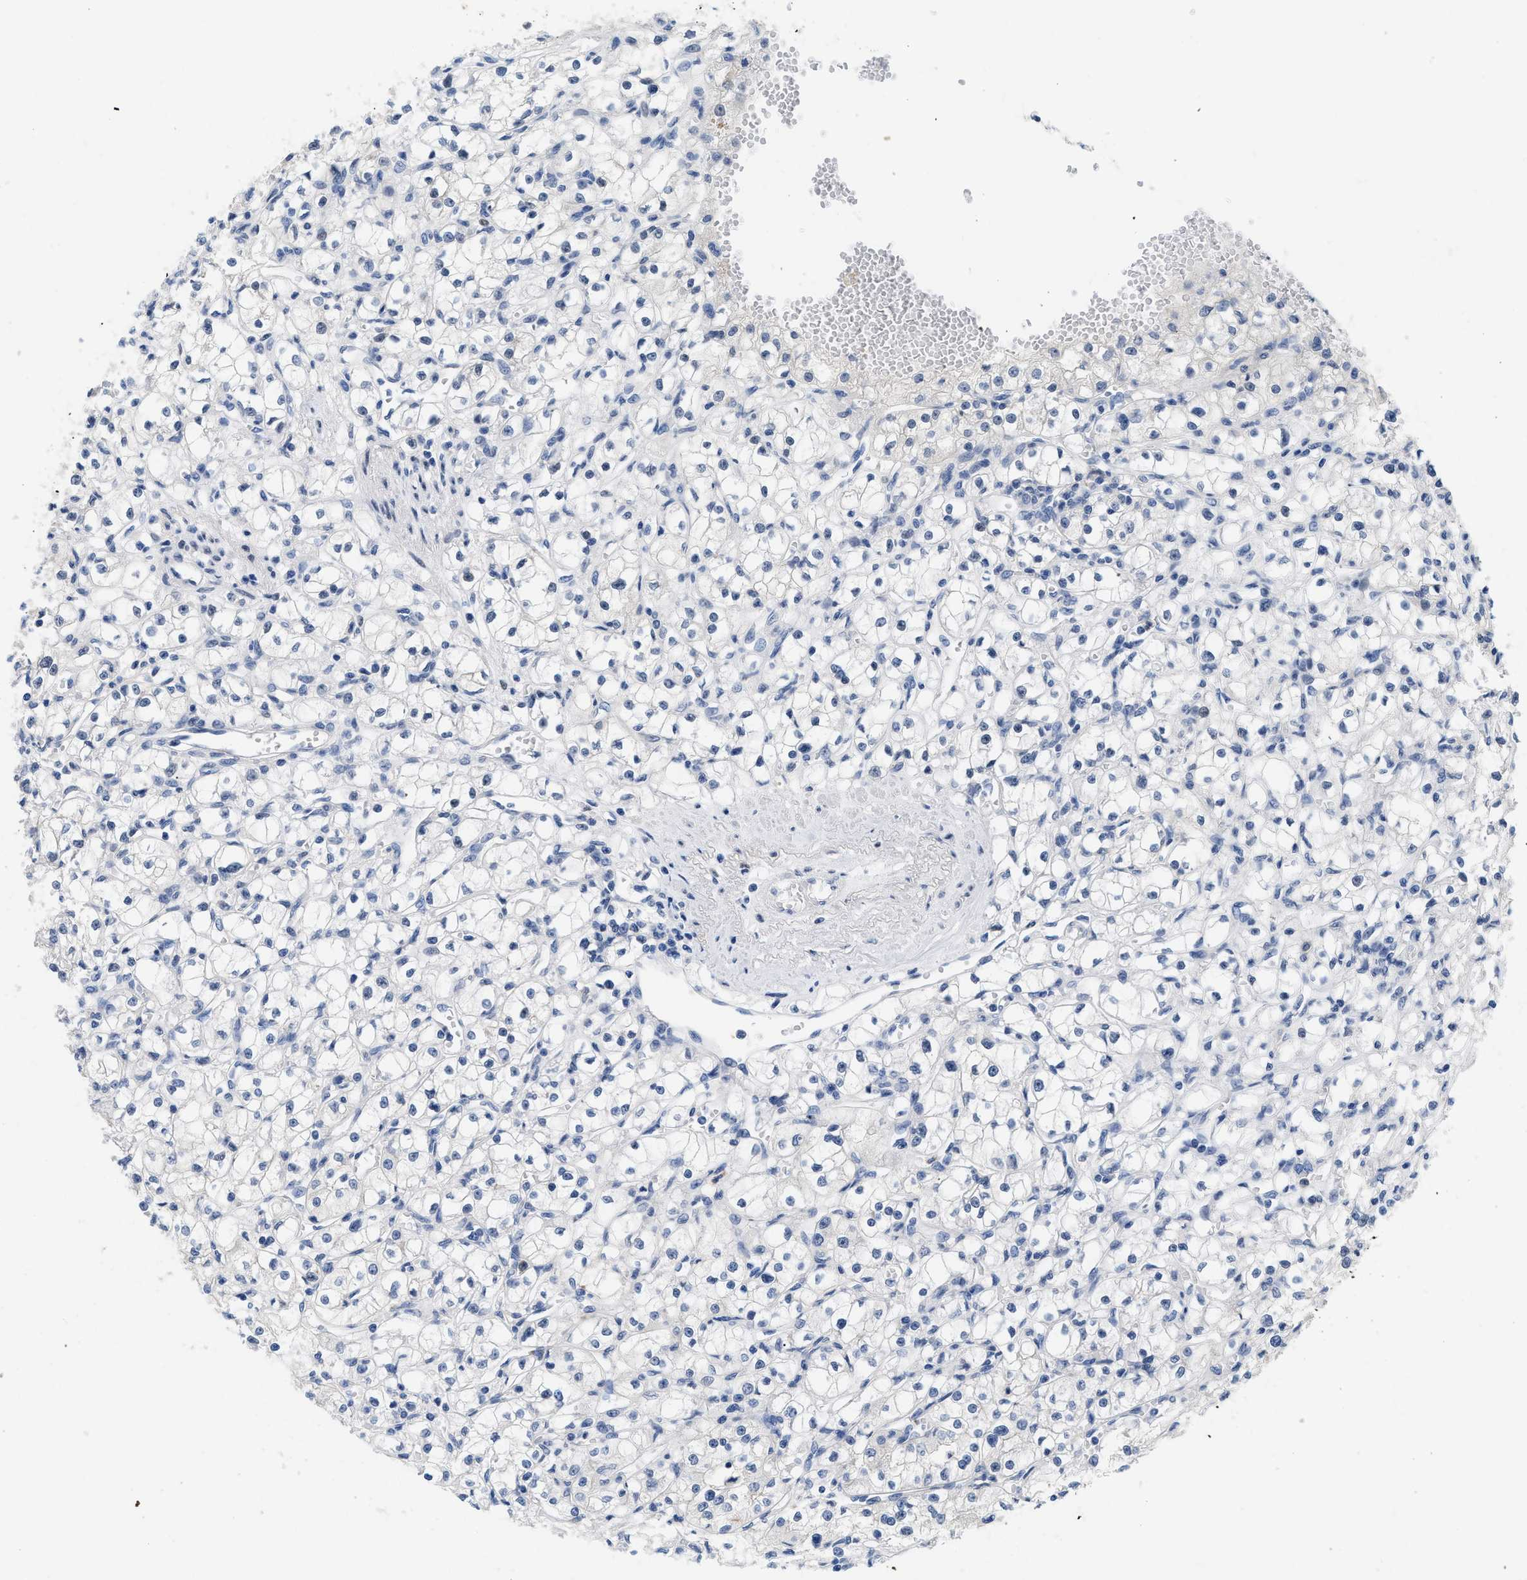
{"staining": {"intensity": "negative", "quantity": "none", "location": "none"}, "tissue": "renal cancer", "cell_type": "Tumor cells", "image_type": "cancer", "snomed": [{"axis": "morphology", "description": "Adenocarcinoma, NOS"}, {"axis": "topography", "description": "Kidney"}], "caption": "IHC of human adenocarcinoma (renal) shows no staining in tumor cells.", "gene": "NFIX", "patient": {"sex": "male", "age": 56}}